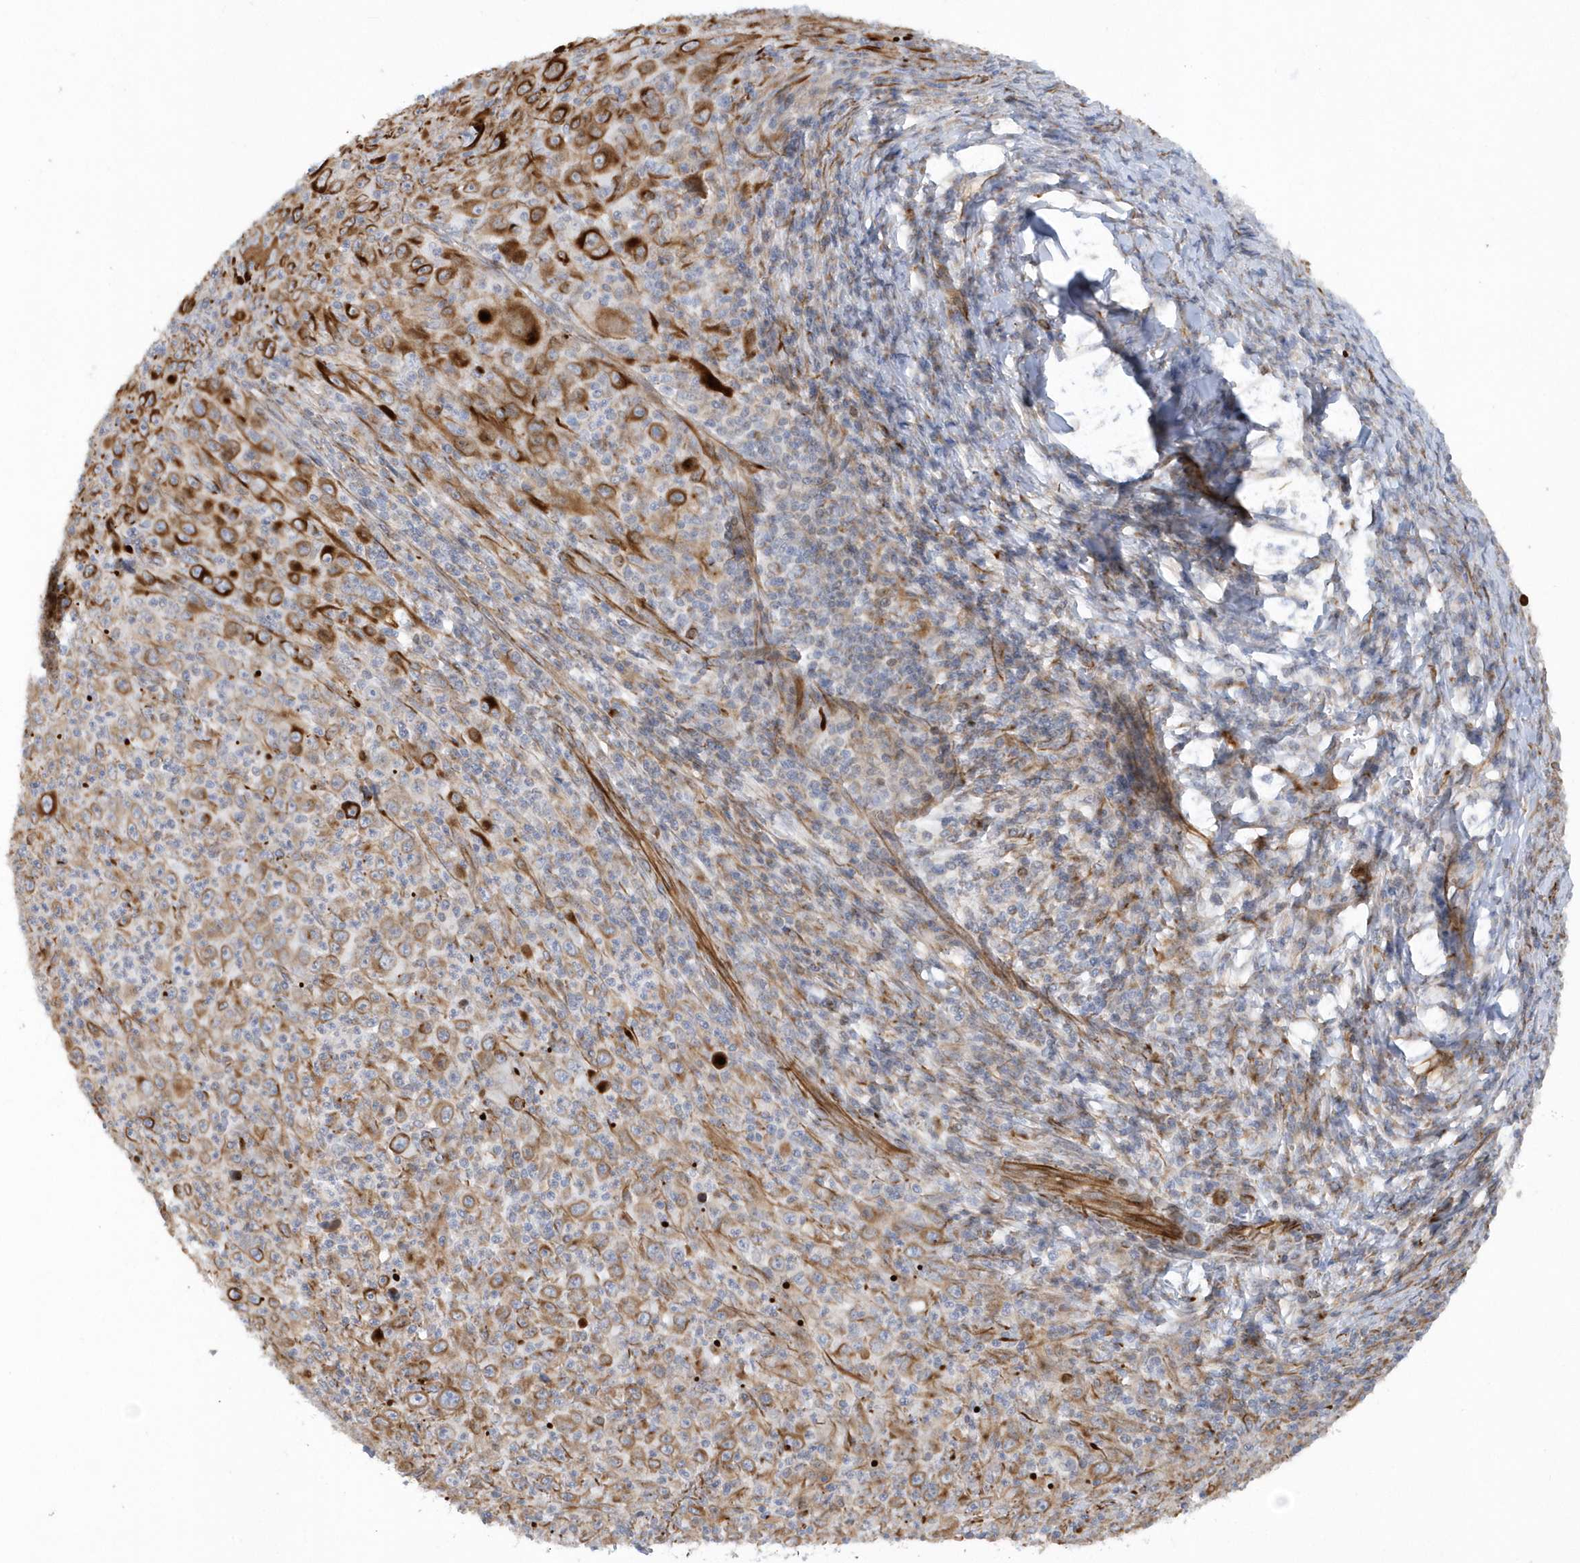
{"staining": {"intensity": "strong", "quantity": "25%-75%", "location": "cytoplasmic/membranous"}, "tissue": "melanoma", "cell_type": "Tumor cells", "image_type": "cancer", "snomed": [{"axis": "morphology", "description": "Malignant melanoma, Metastatic site"}, {"axis": "topography", "description": "Skin"}], "caption": "Protein staining demonstrates strong cytoplasmic/membranous staining in approximately 25%-75% of tumor cells in melanoma. (IHC, brightfield microscopy, high magnification).", "gene": "RAB17", "patient": {"sex": "female", "age": 56}}